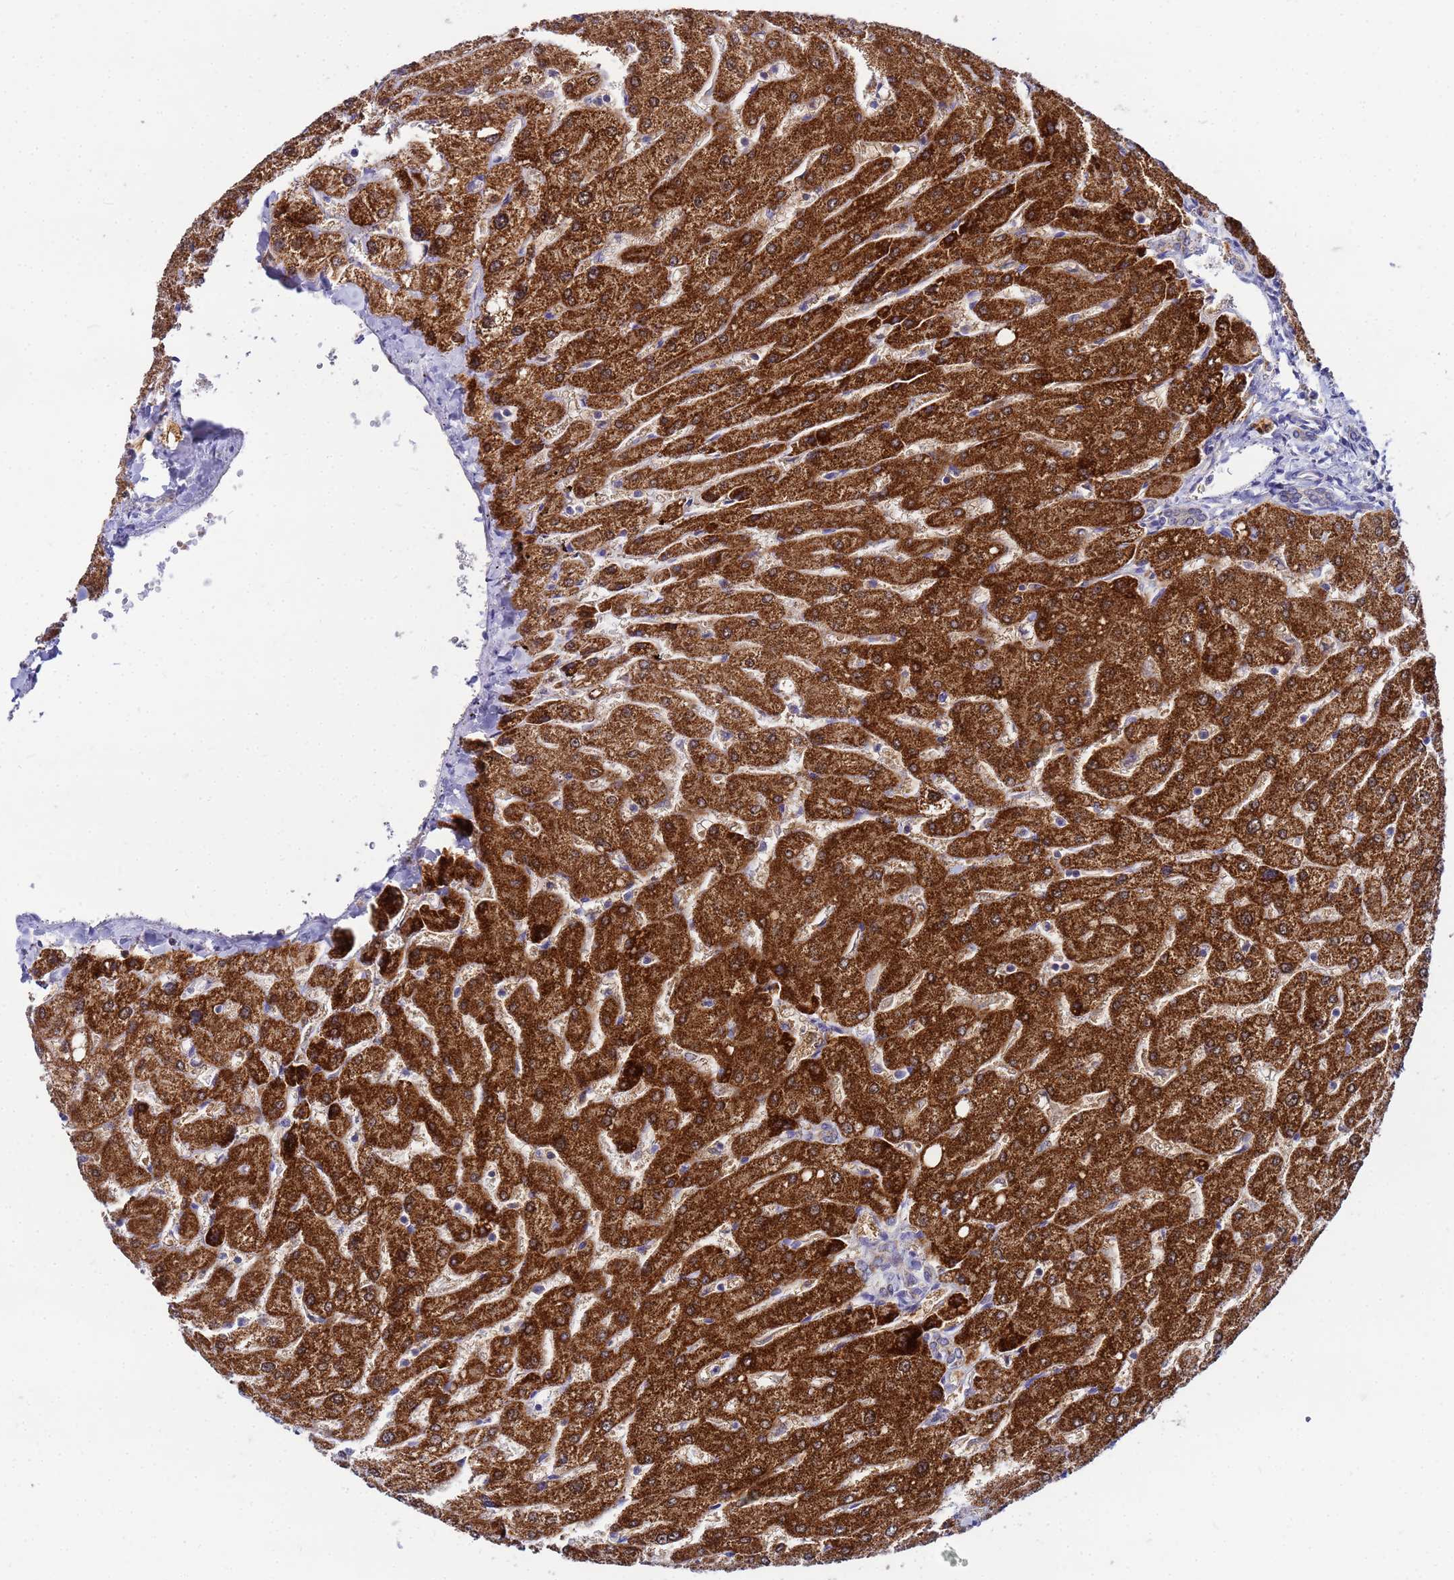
{"staining": {"intensity": "weak", "quantity": "<25%", "location": "cytoplasmic/membranous"}, "tissue": "liver", "cell_type": "Cholangiocytes", "image_type": "normal", "snomed": [{"axis": "morphology", "description": "Normal tissue, NOS"}, {"axis": "topography", "description": "Liver"}], "caption": "Cholangiocytes show no significant expression in unremarkable liver.", "gene": "FAHD2A", "patient": {"sex": "male", "age": 55}}